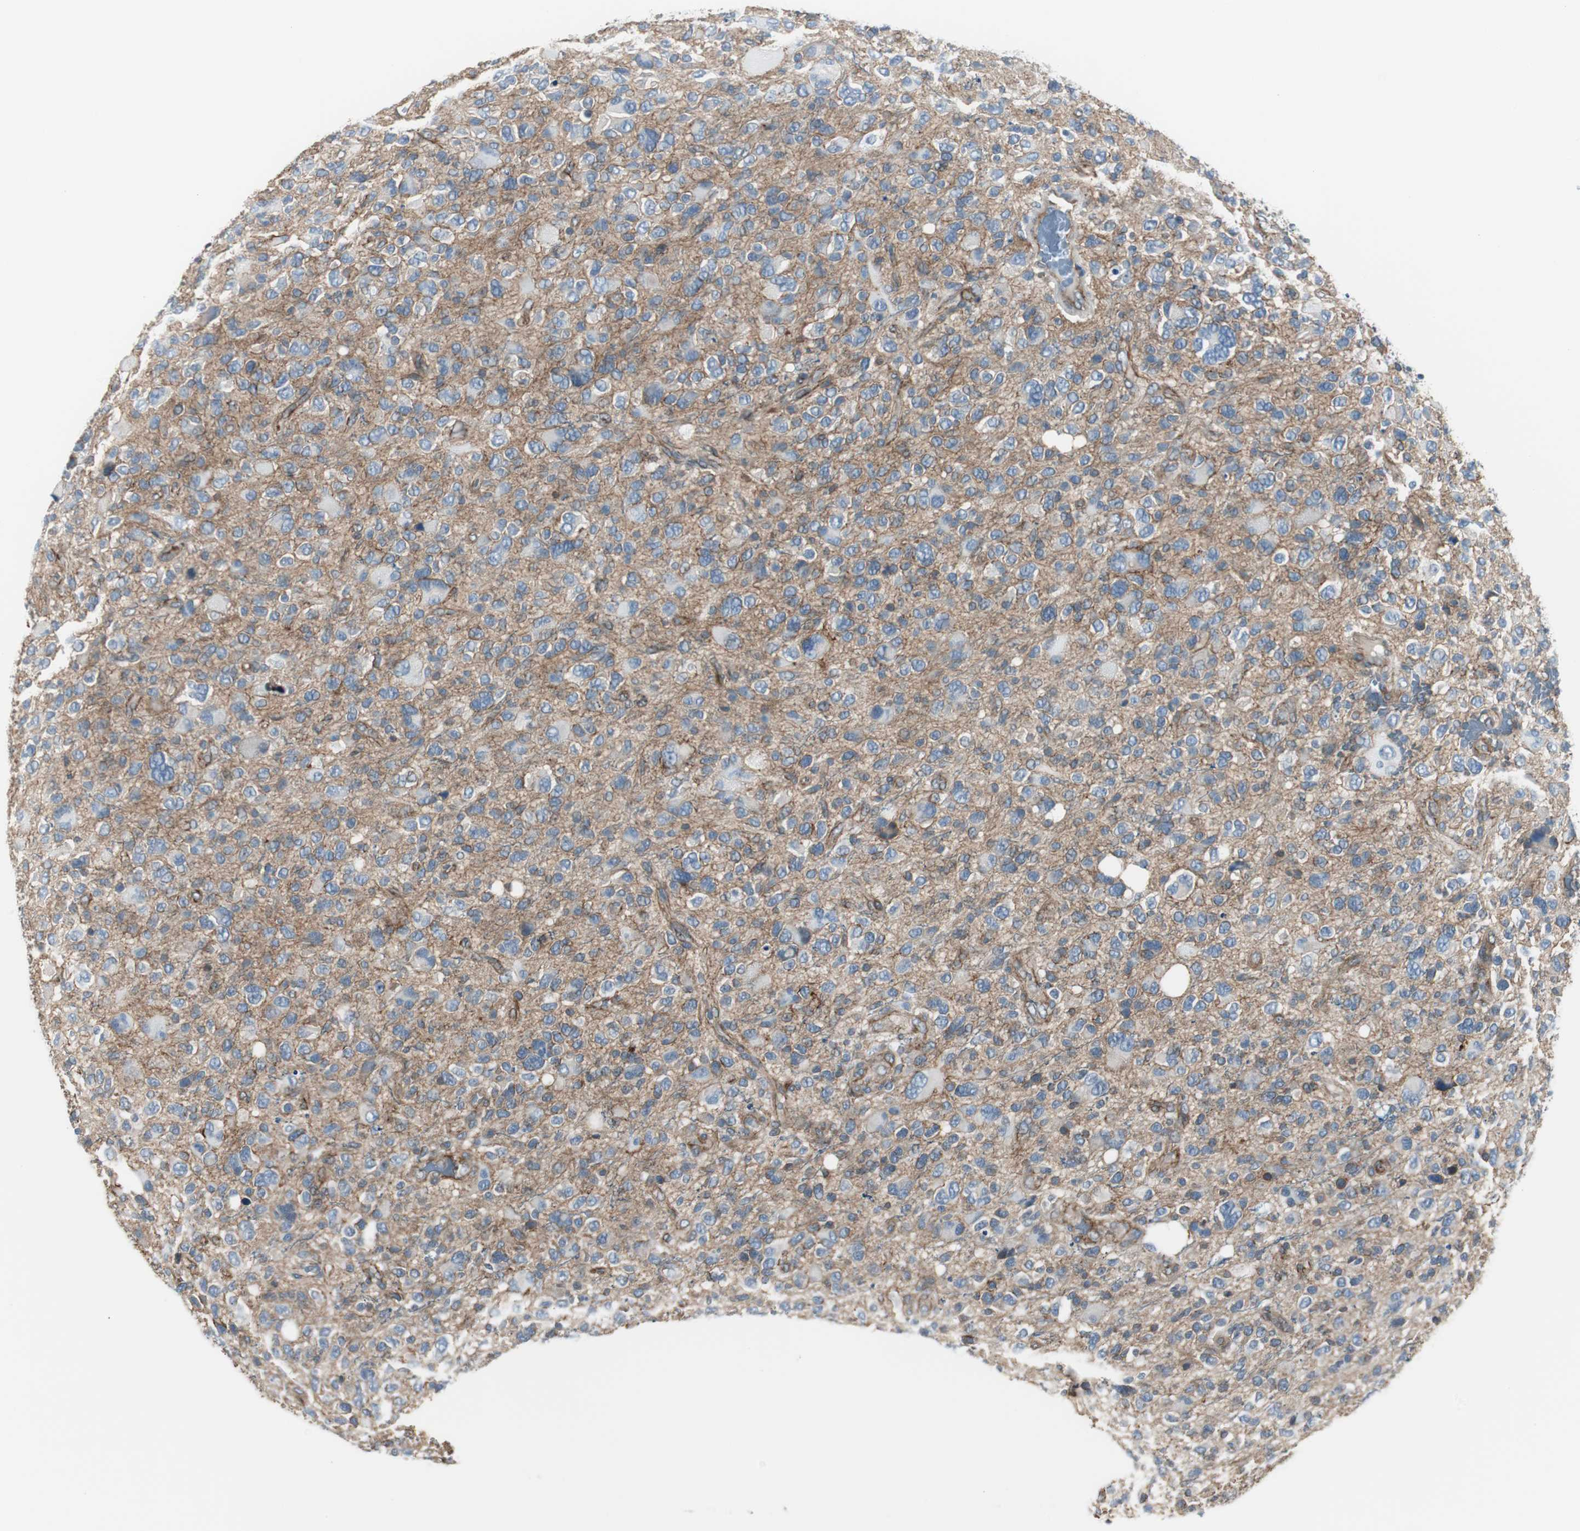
{"staining": {"intensity": "weak", "quantity": "<25%", "location": "cytoplasmic/membranous"}, "tissue": "glioma", "cell_type": "Tumor cells", "image_type": "cancer", "snomed": [{"axis": "morphology", "description": "Glioma, malignant, High grade"}, {"axis": "topography", "description": "Brain"}], "caption": "This is an immunohistochemistry photomicrograph of glioma. There is no positivity in tumor cells.", "gene": "STXBP4", "patient": {"sex": "male", "age": 48}}